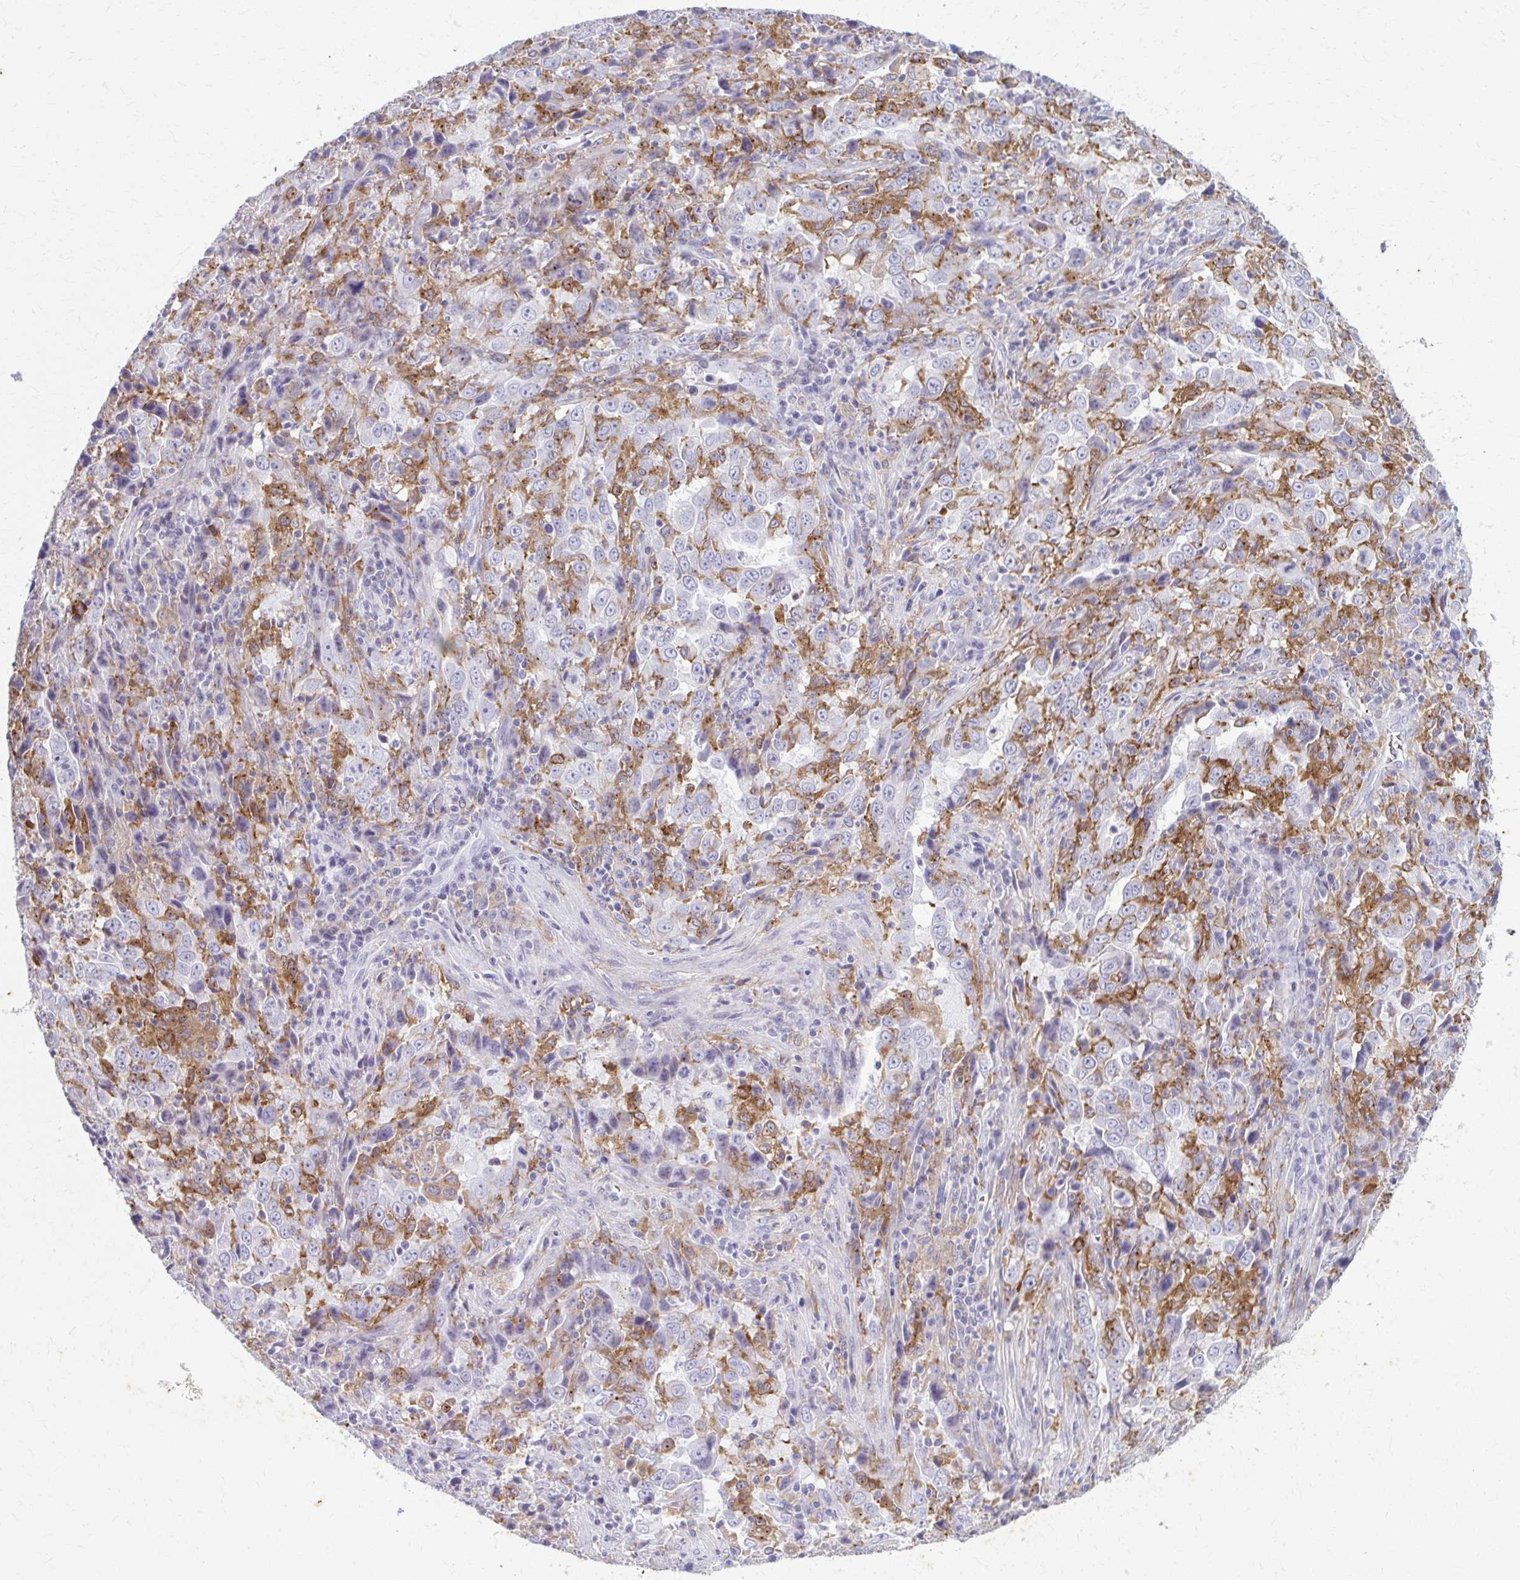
{"staining": {"intensity": "negative", "quantity": "none", "location": "none"}, "tissue": "lung cancer", "cell_type": "Tumor cells", "image_type": "cancer", "snomed": [{"axis": "morphology", "description": "Adenocarcinoma, NOS"}, {"axis": "topography", "description": "Lung"}], "caption": "Tumor cells show no significant protein expression in adenocarcinoma (lung). (Stains: DAB (3,3'-diaminobenzidine) immunohistochemistry (IHC) with hematoxylin counter stain, Microscopy: brightfield microscopy at high magnification).", "gene": "CARD9", "patient": {"sex": "male", "age": 67}}